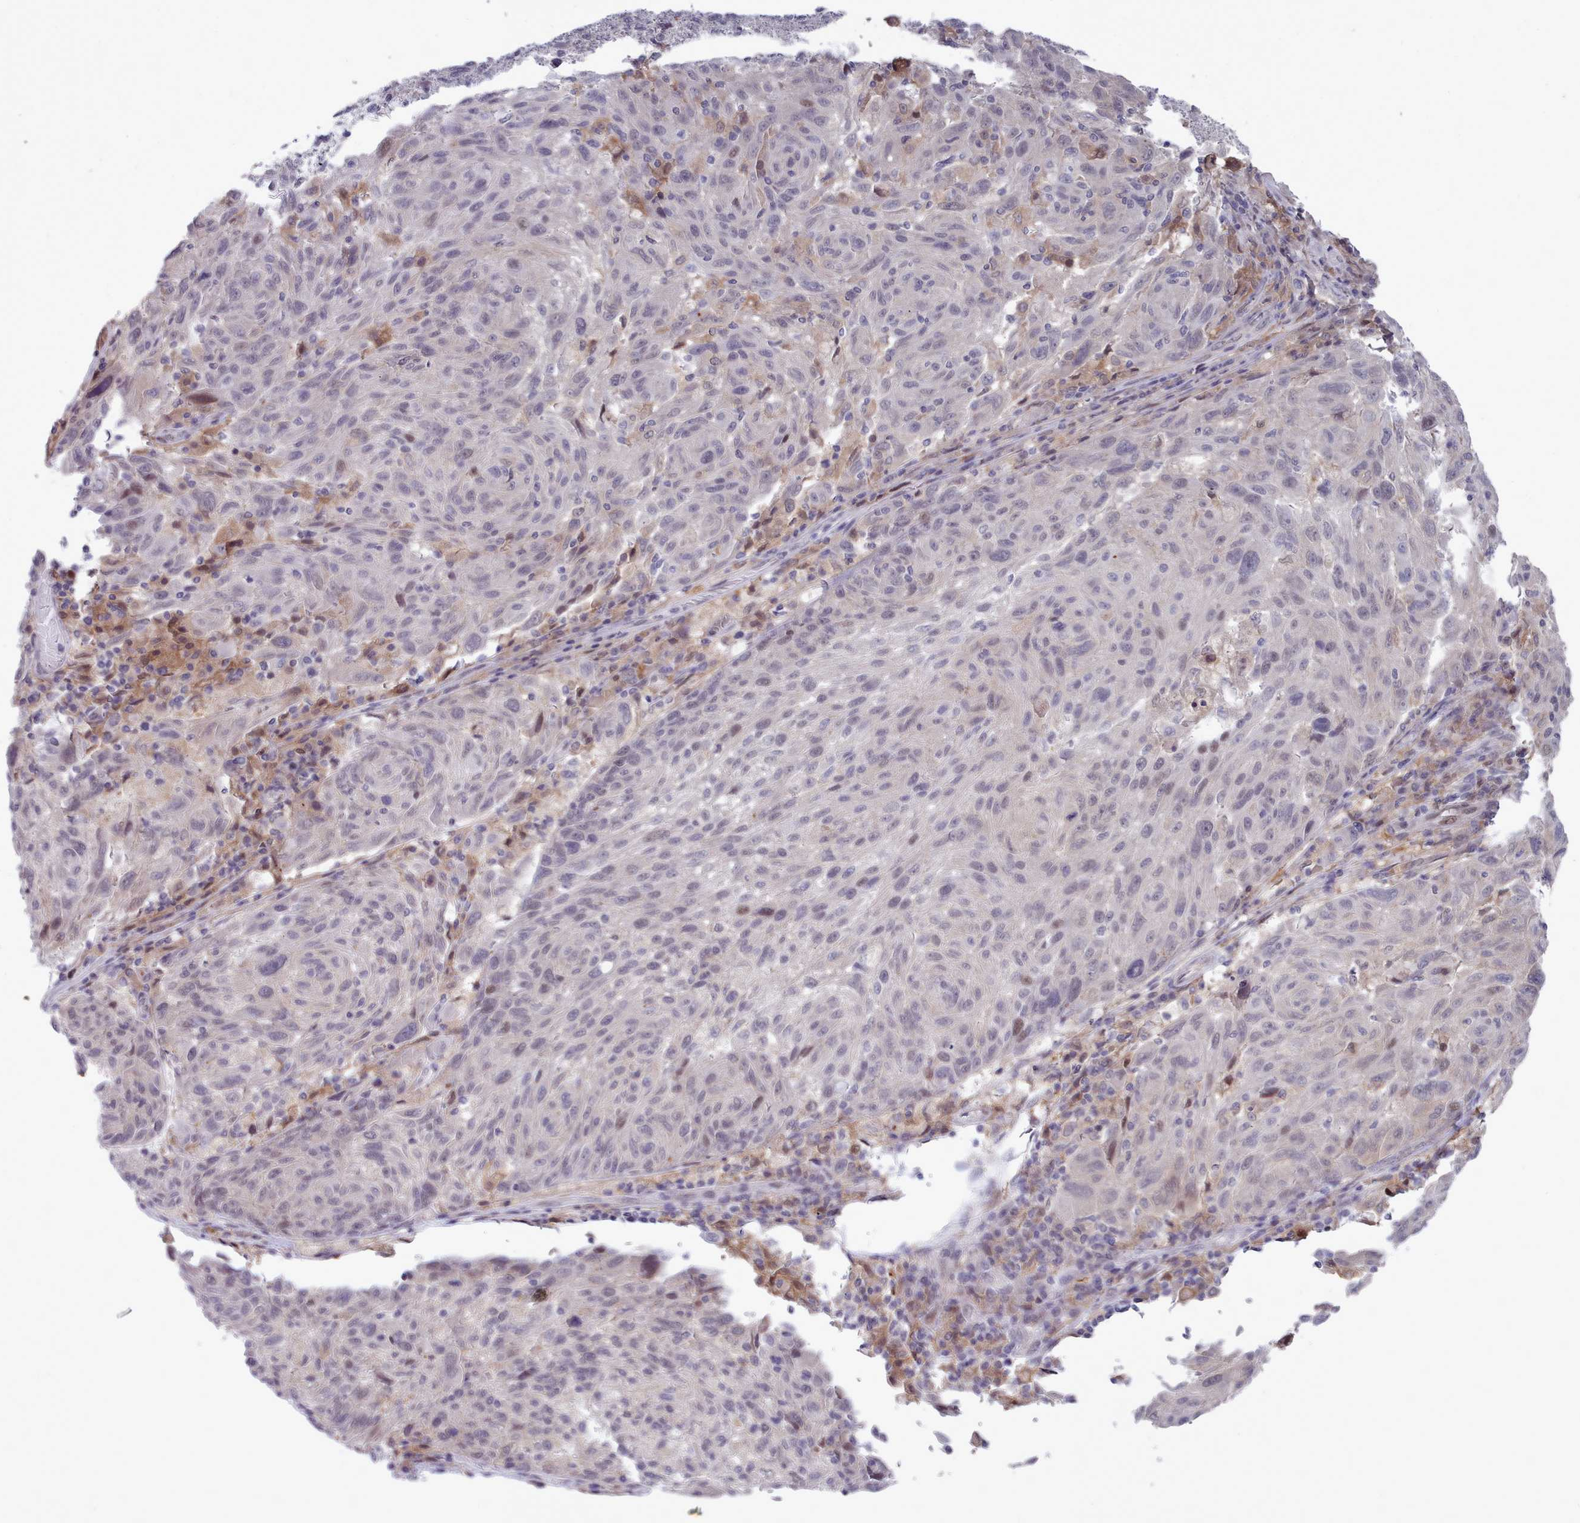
{"staining": {"intensity": "negative", "quantity": "none", "location": "none"}, "tissue": "melanoma", "cell_type": "Tumor cells", "image_type": "cancer", "snomed": [{"axis": "morphology", "description": "Malignant melanoma, NOS"}, {"axis": "topography", "description": "Skin"}], "caption": "Immunohistochemistry (IHC) of melanoma displays no positivity in tumor cells.", "gene": "GINS1", "patient": {"sex": "male", "age": 53}}